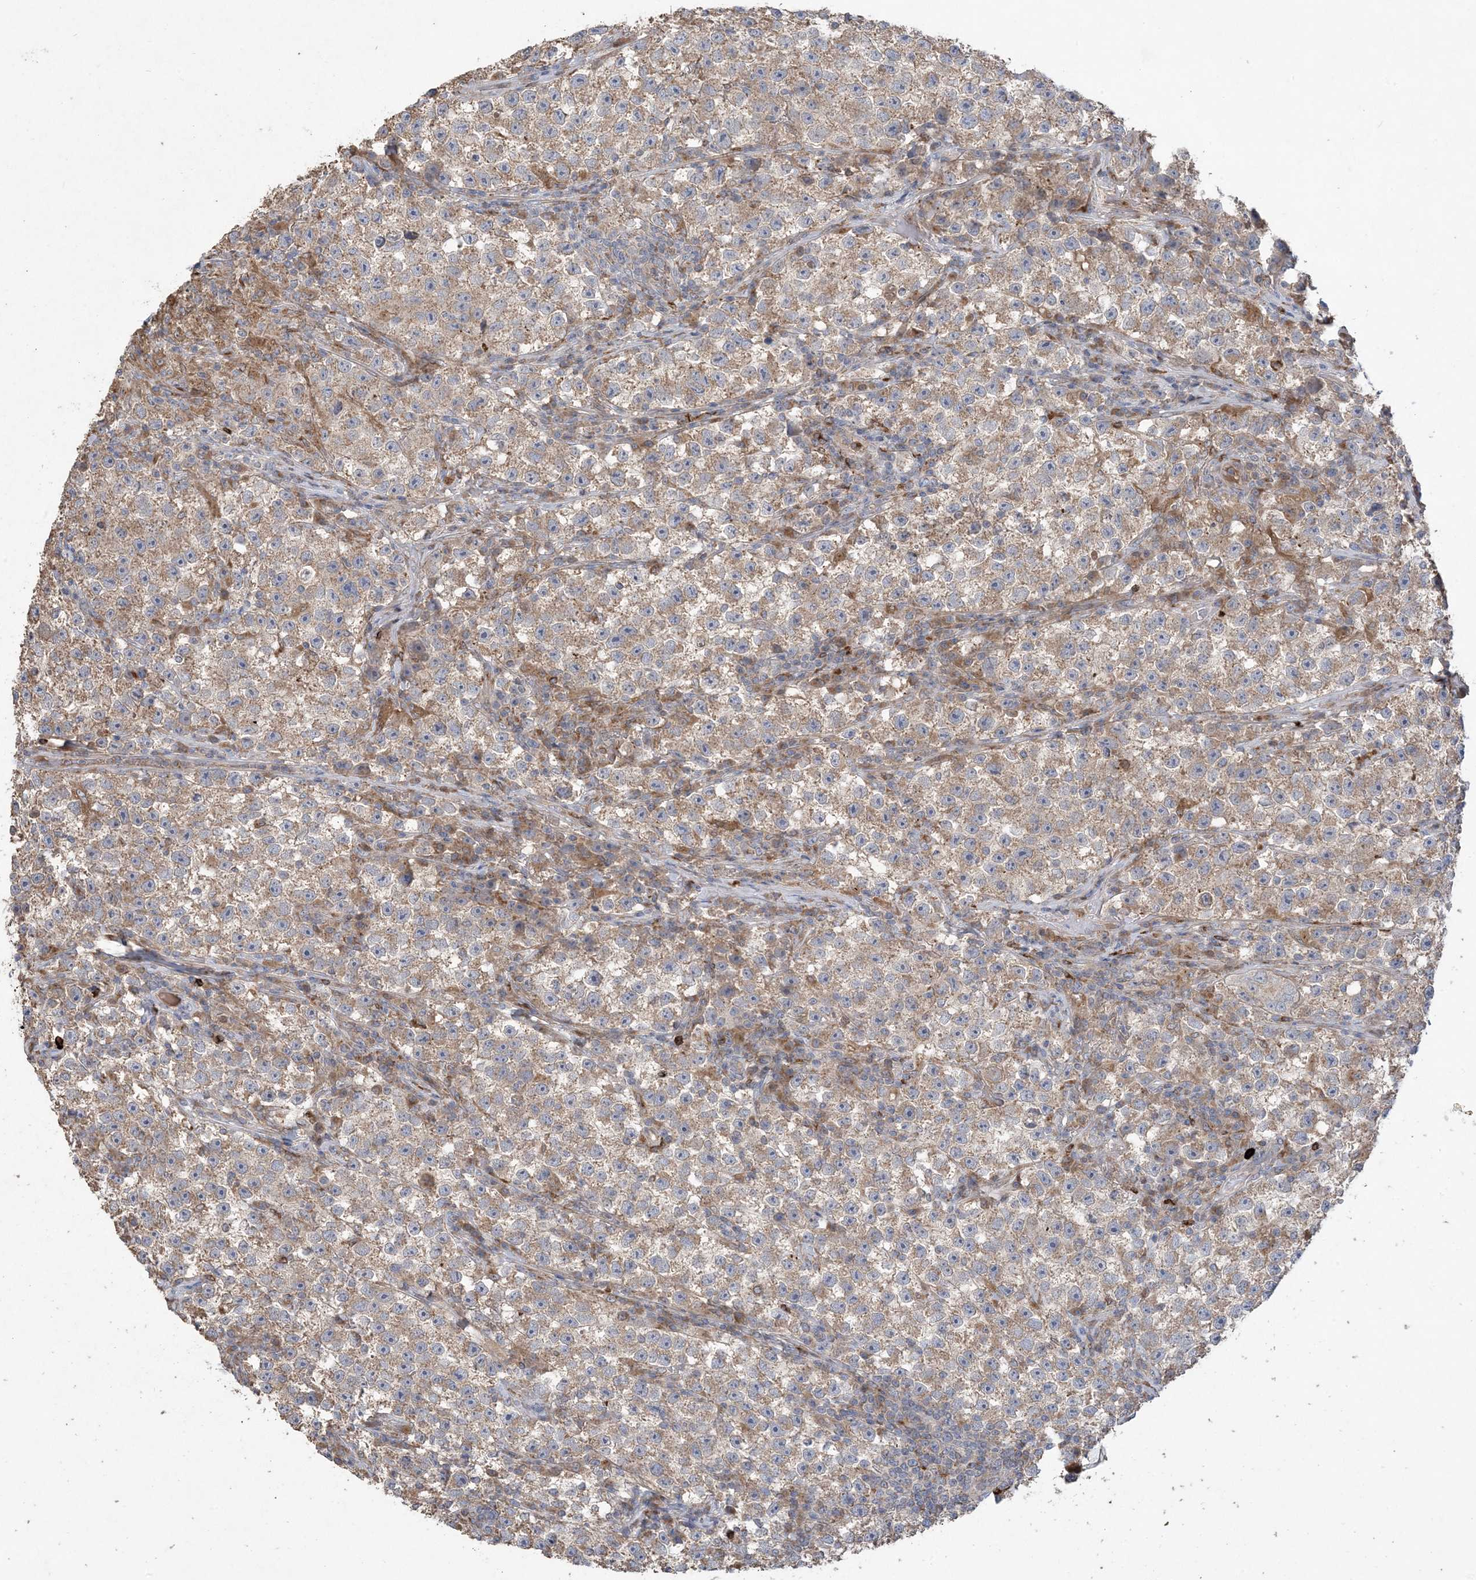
{"staining": {"intensity": "weak", "quantity": ">75%", "location": "cytoplasmic/membranous"}, "tissue": "testis cancer", "cell_type": "Tumor cells", "image_type": "cancer", "snomed": [{"axis": "morphology", "description": "Seminoma, NOS"}, {"axis": "topography", "description": "Testis"}], "caption": "Brown immunohistochemical staining in human testis cancer (seminoma) reveals weak cytoplasmic/membranous expression in about >75% of tumor cells.", "gene": "MASP2", "patient": {"sex": "male", "age": 22}}